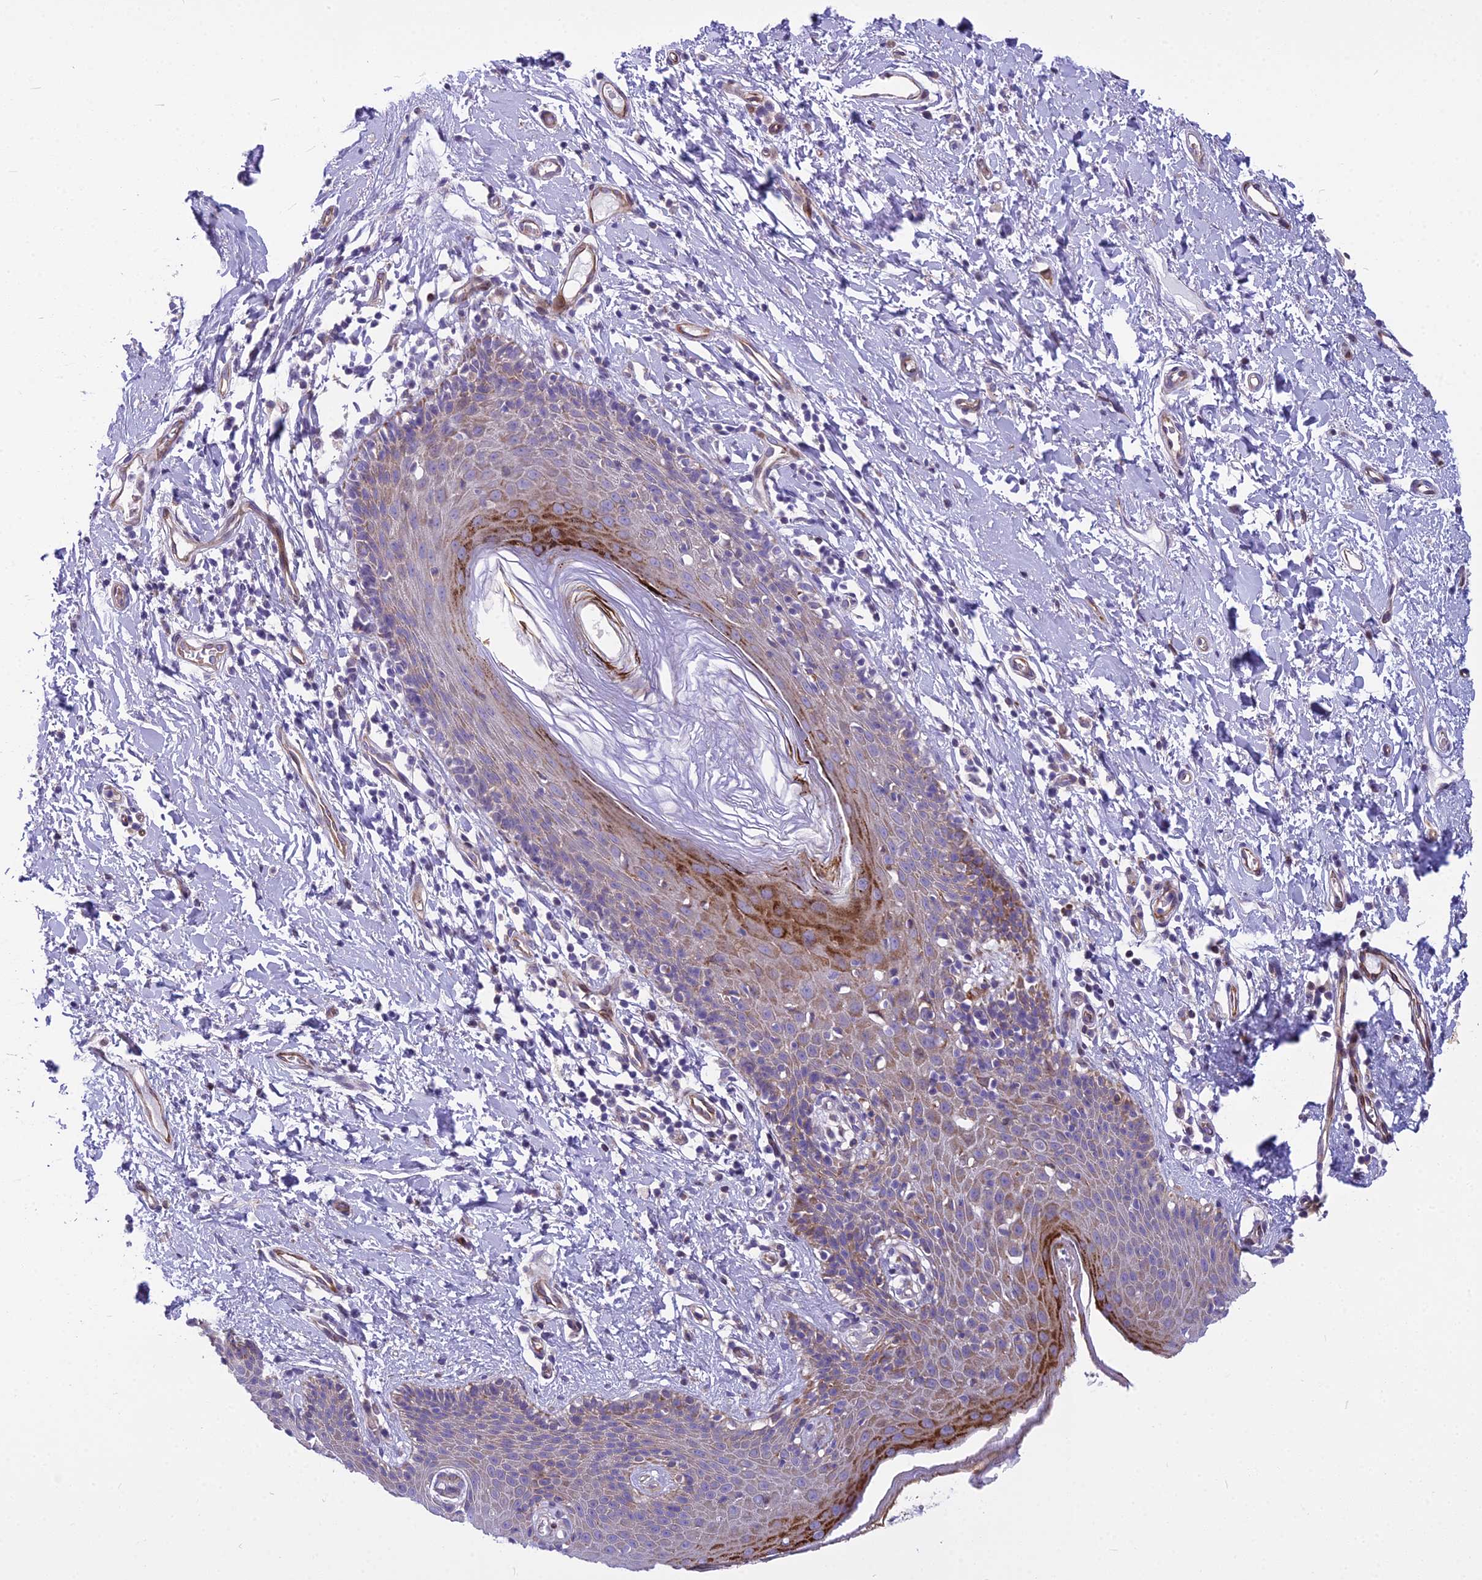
{"staining": {"intensity": "strong", "quantity": "<25%", "location": "cytoplasmic/membranous"}, "tissue": "skin", "cell_type": "Epidermal cells", "image_type": "normal", "snomed": [{"axis": "morphology", "description": "Normal tissue, NOS"}, {"axis": "topography", "description": "Vulva"}], "caption": "A micrograph of human skin stained for a protein reveals strong cytoplasmic/membranous brown staining in epidermal cells. Immunohistochemistry stains the protein in brown and the nuclei are stained blue.", "gene": "PCDHB14", "patient": {"sex": "female", "age": 66}}